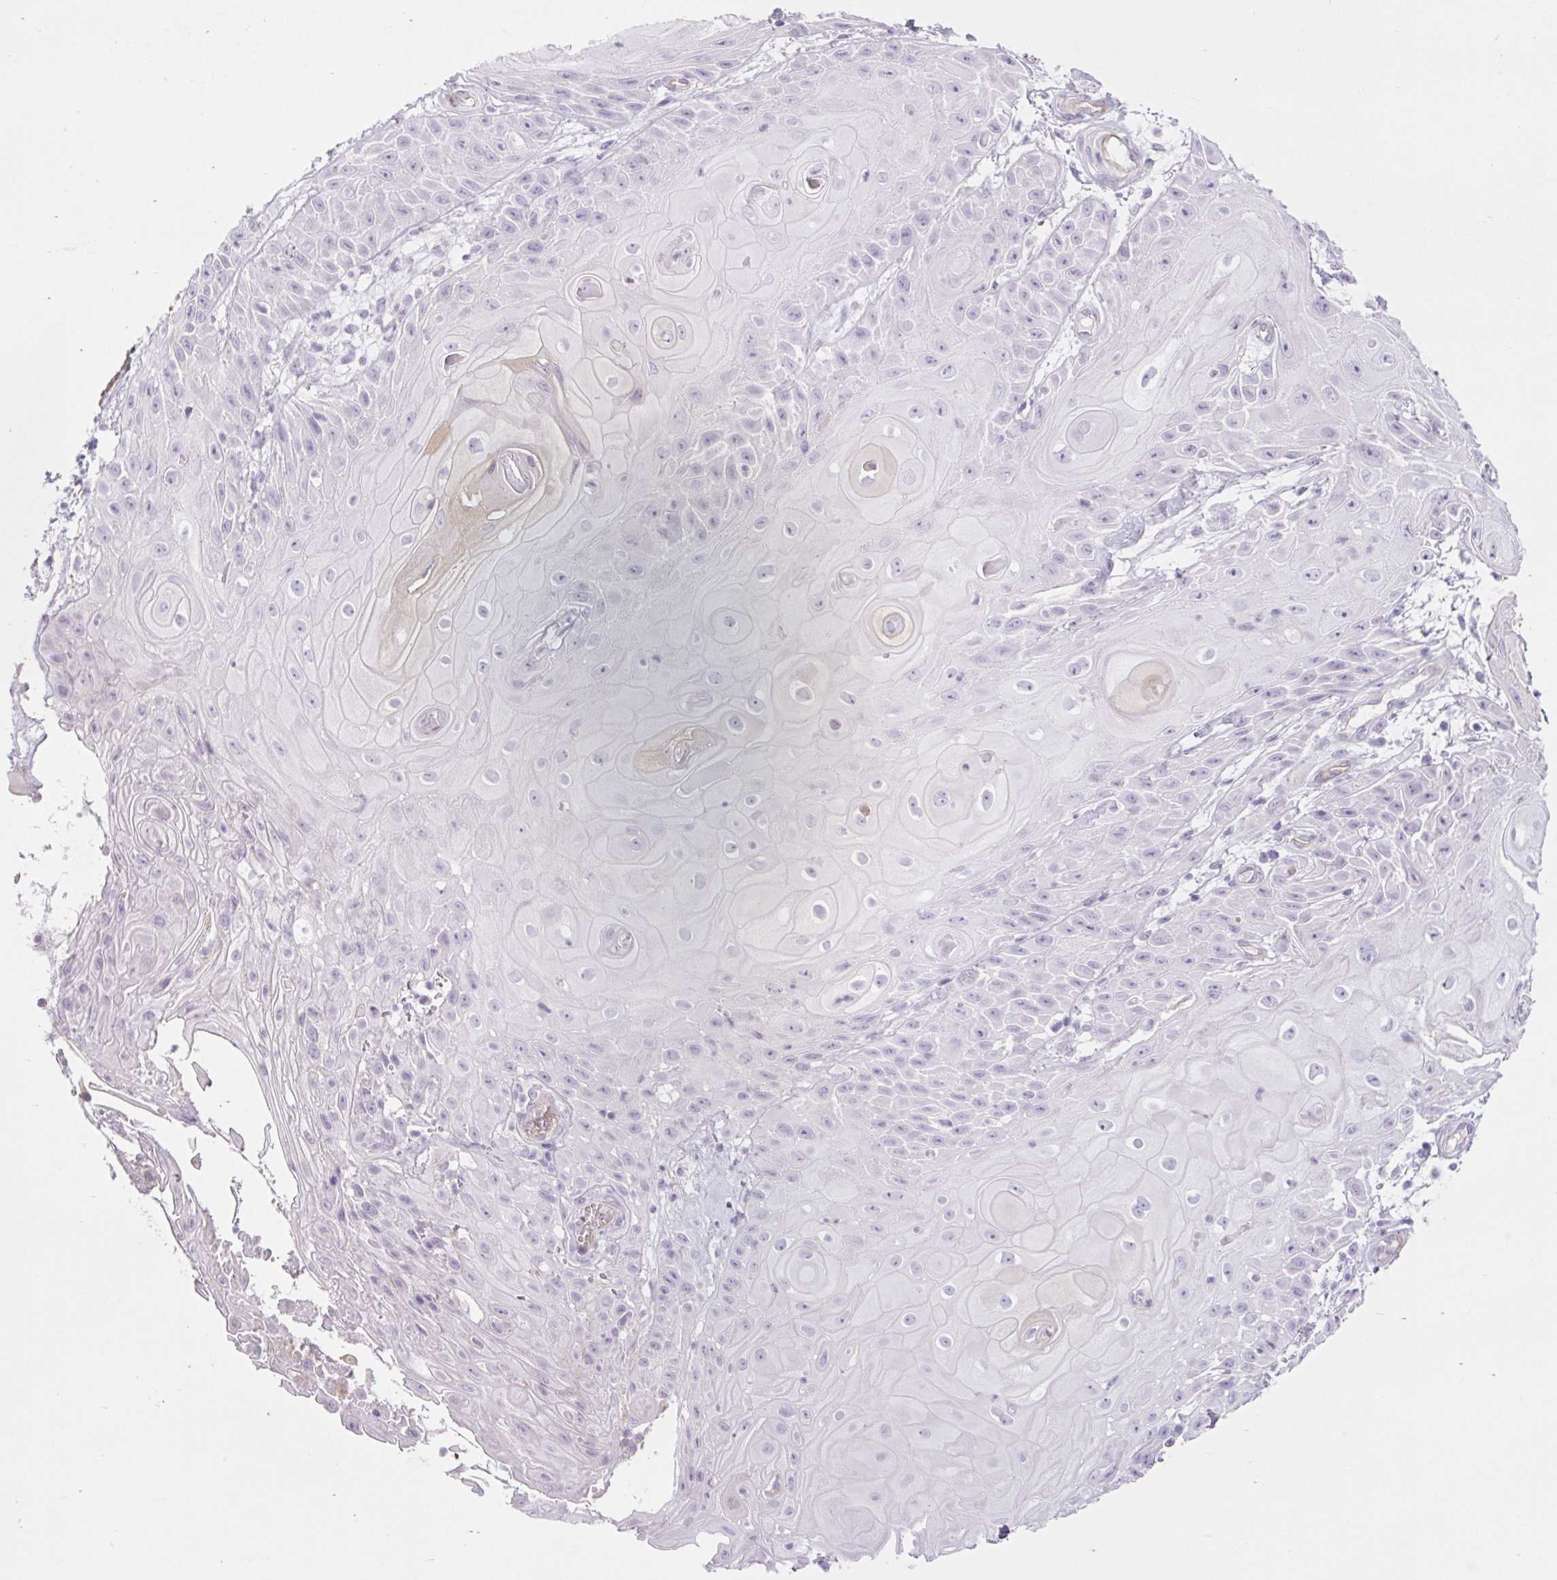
{"staining": {"intensity": "negative", "quantity": "none", "location": "none"}, "tissue": "skin cancer", "cell_type": "Tumor cells", "image_type": "cancer", "snomed": [{"axis": "morphology", "description": "Squamous cell carcinoma, NOS"}, {"axis": "topography", "description": "Skin"}], "caption": "Human skin squamous cell carcinoma stained for a protein using IHC displays no staining in tumor cells.", "gene": "BCAS1", "patient": {"sex": "male", "age": 62}}